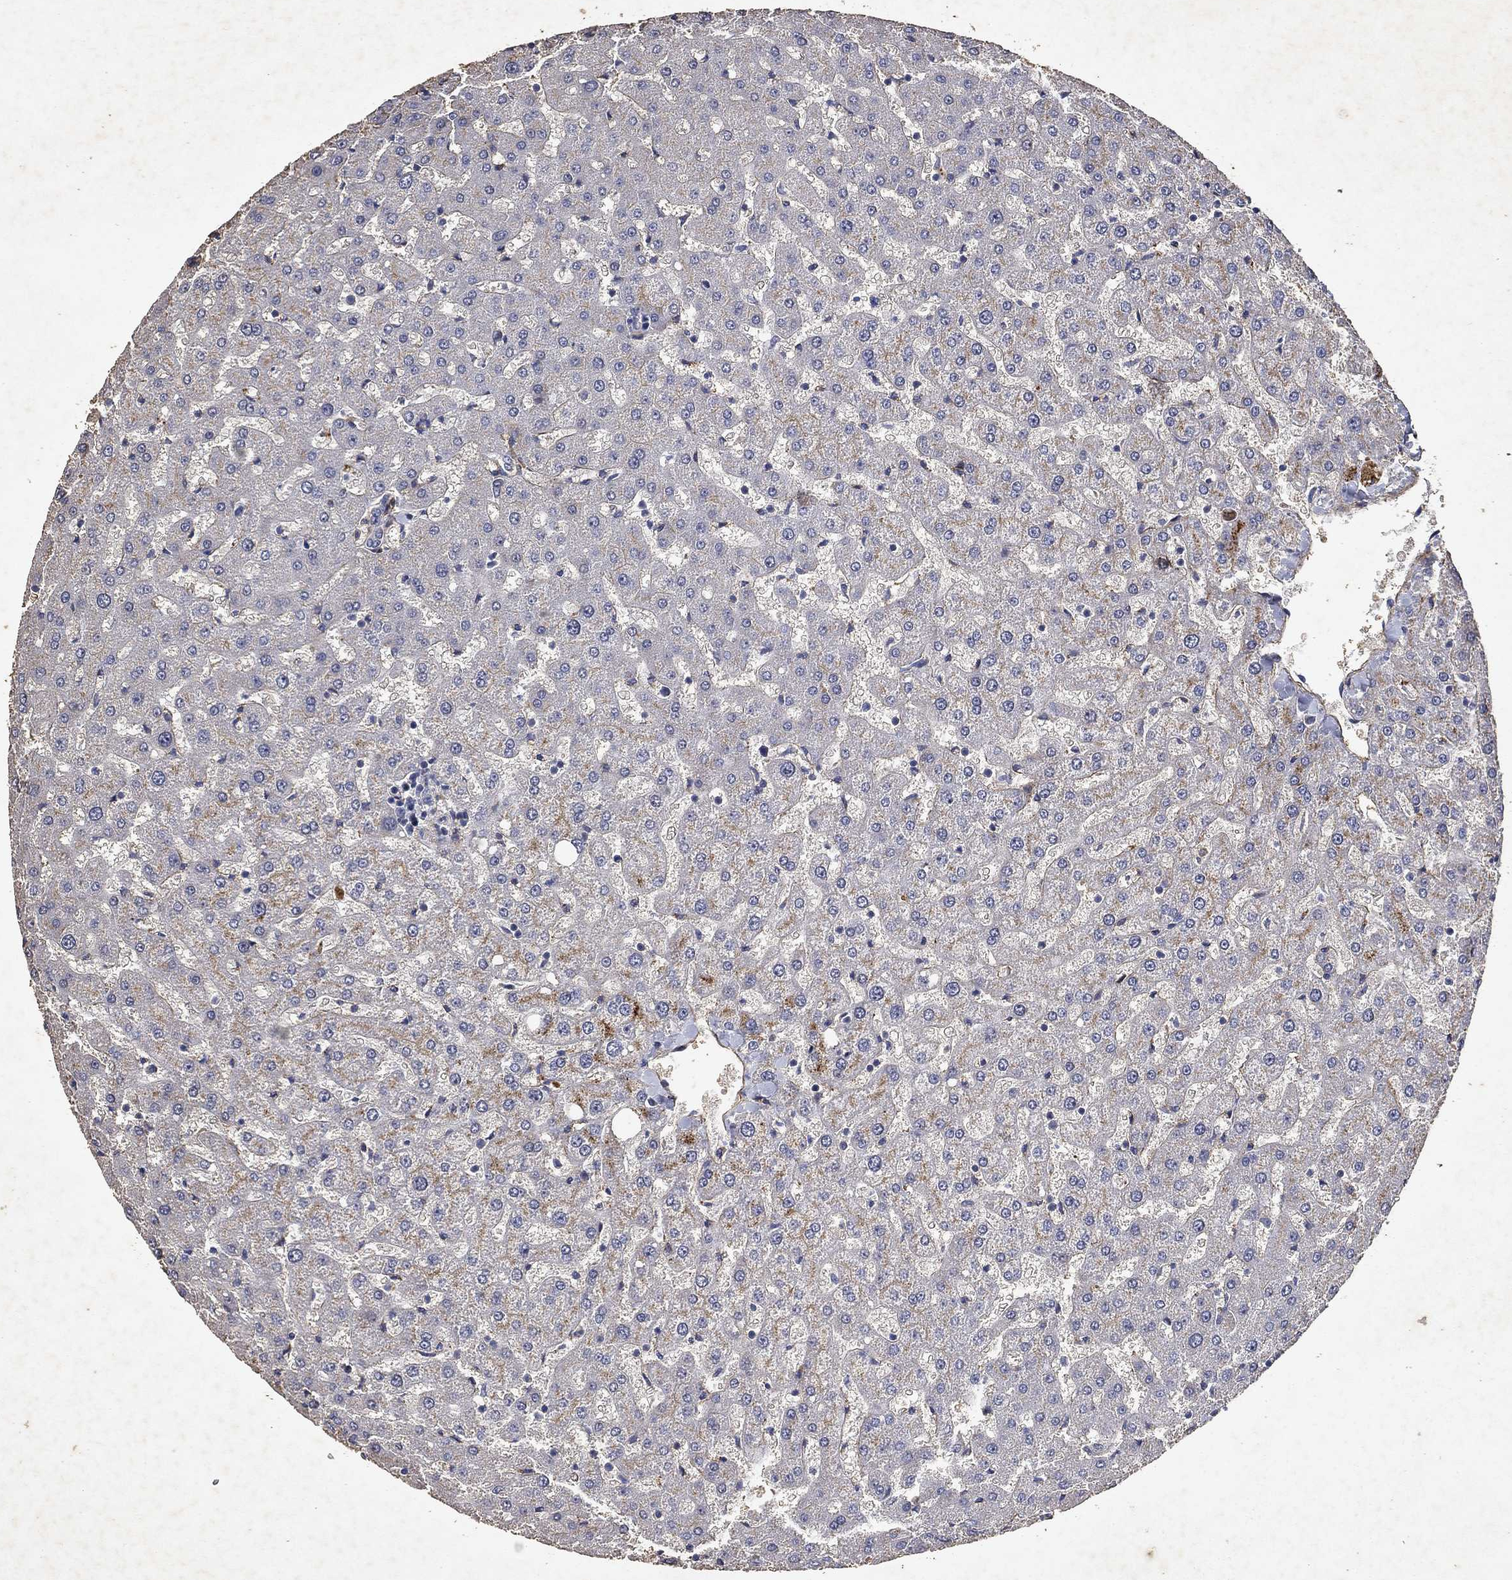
{"staining": {"intensity": "negative", "quantity": "none", "location": "none"}, "tissue": "liver", "cell_type": "Cholangiocytes", "image_type": "normal", "snomed": [{"axis": "morphology", "description": "Normal tissue, NOS"}, {"axis": "topography", "description": "Liver"}], "caption": "Immunohistochemical staining of unremarkable human liver reveals no significant expression in cholangiocytes. The staining is performed using DAB brown chromogen with nuclei counter-stained in using hematoxylin.", "gene": "COL4A2", "patient": {"sex": "female", "age": 50}}